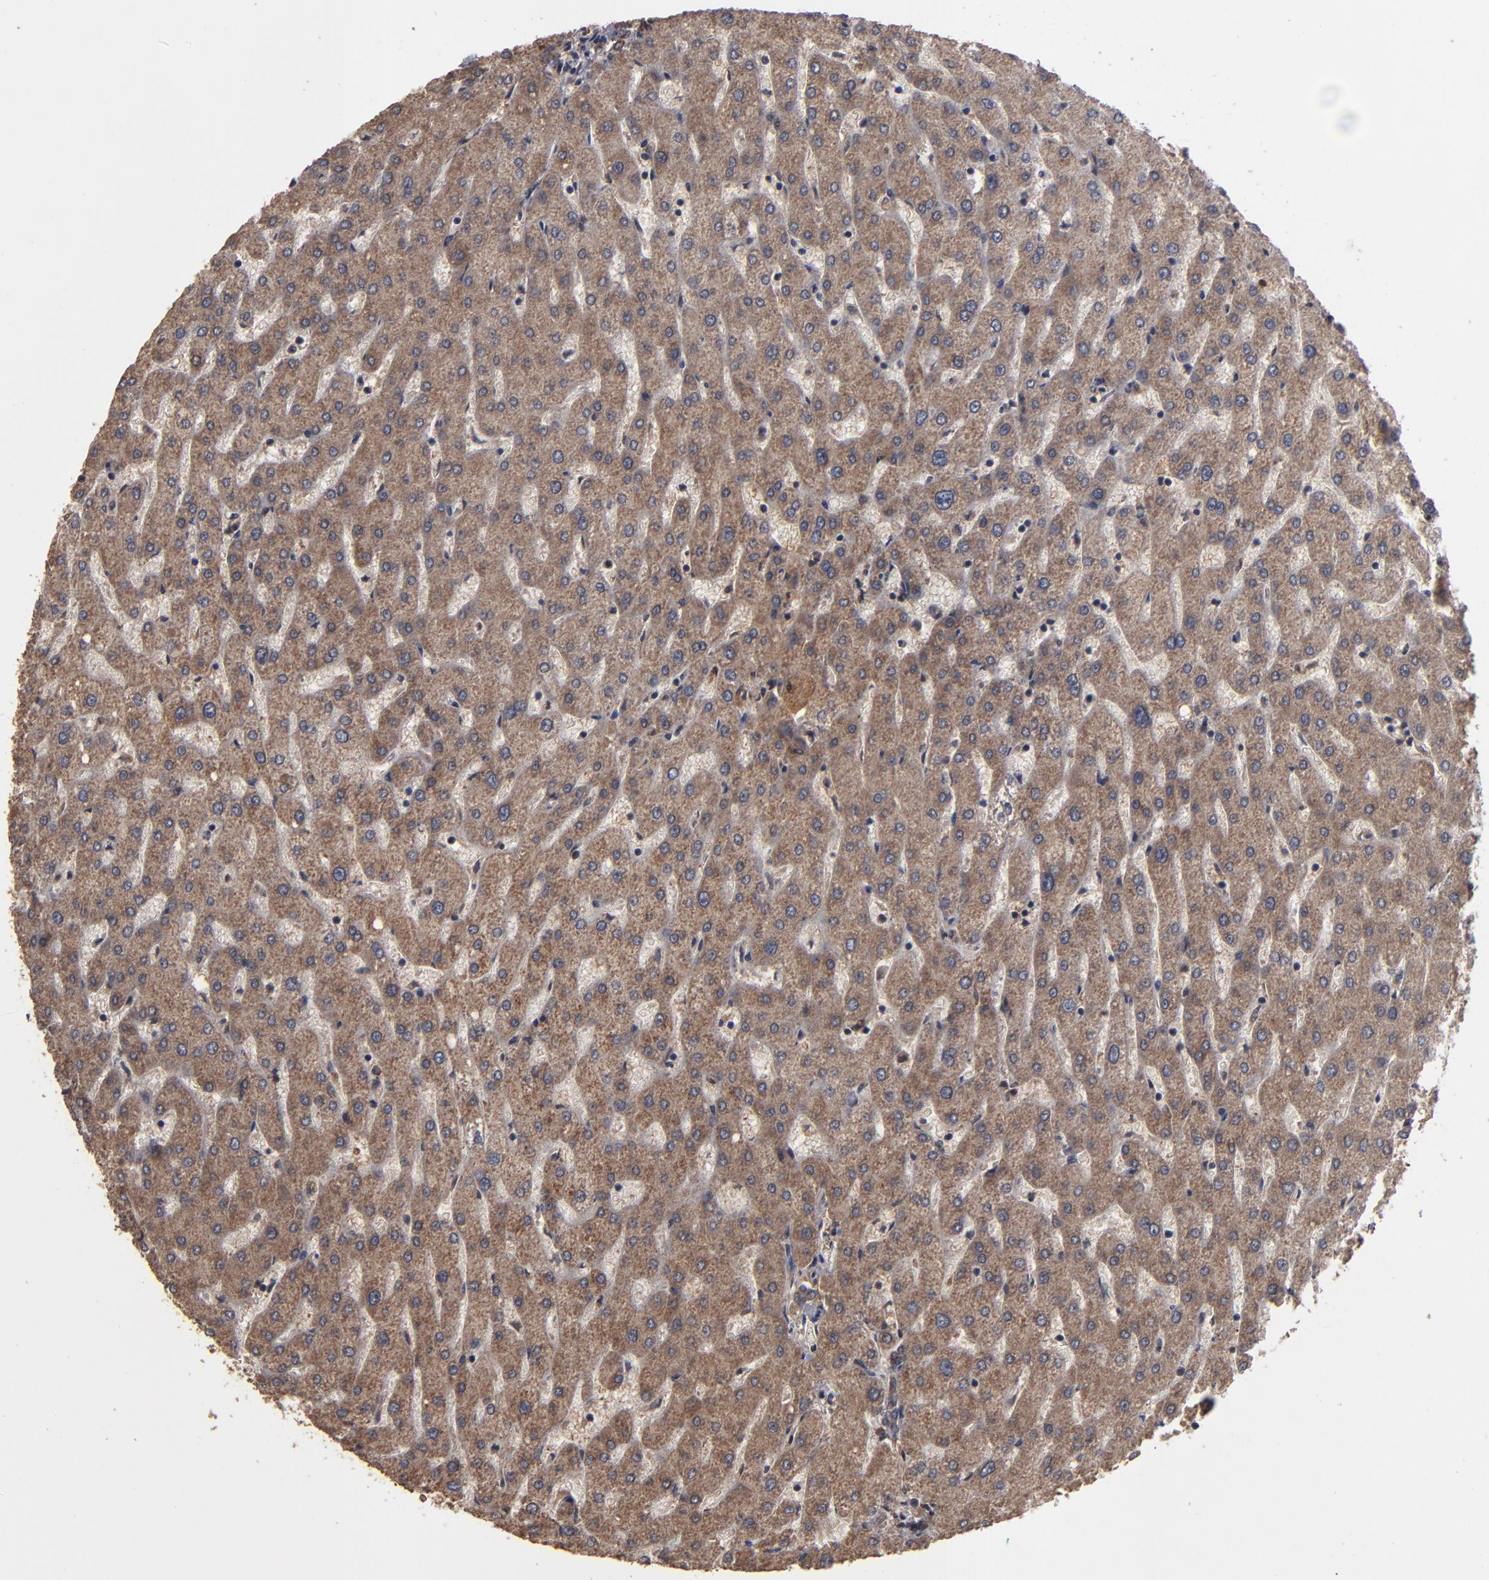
{"staining": {"intensity": "weak", "quantity": ">75%", "location": "cytoplasmic/membranous"}, "tissue": "liver", "cell_type": "Cholangiocytes", "image_type": "normal", "snomed": [{"axis": "morphology", "description": "Normal tissue, NOS"}, {"axis": "topography", "description": "Liver"}], "caption": "Immunohistochemistry (IHC) of normal liver demonstrates low levels of weak cytoplasmic/membranous staining in approximately >75% of cholangiocytes. (Brightfield microscopy of DAB IHC at high magnification).", "gene": "NXF2B", "patient": {"sex": "male", "age": 67}}